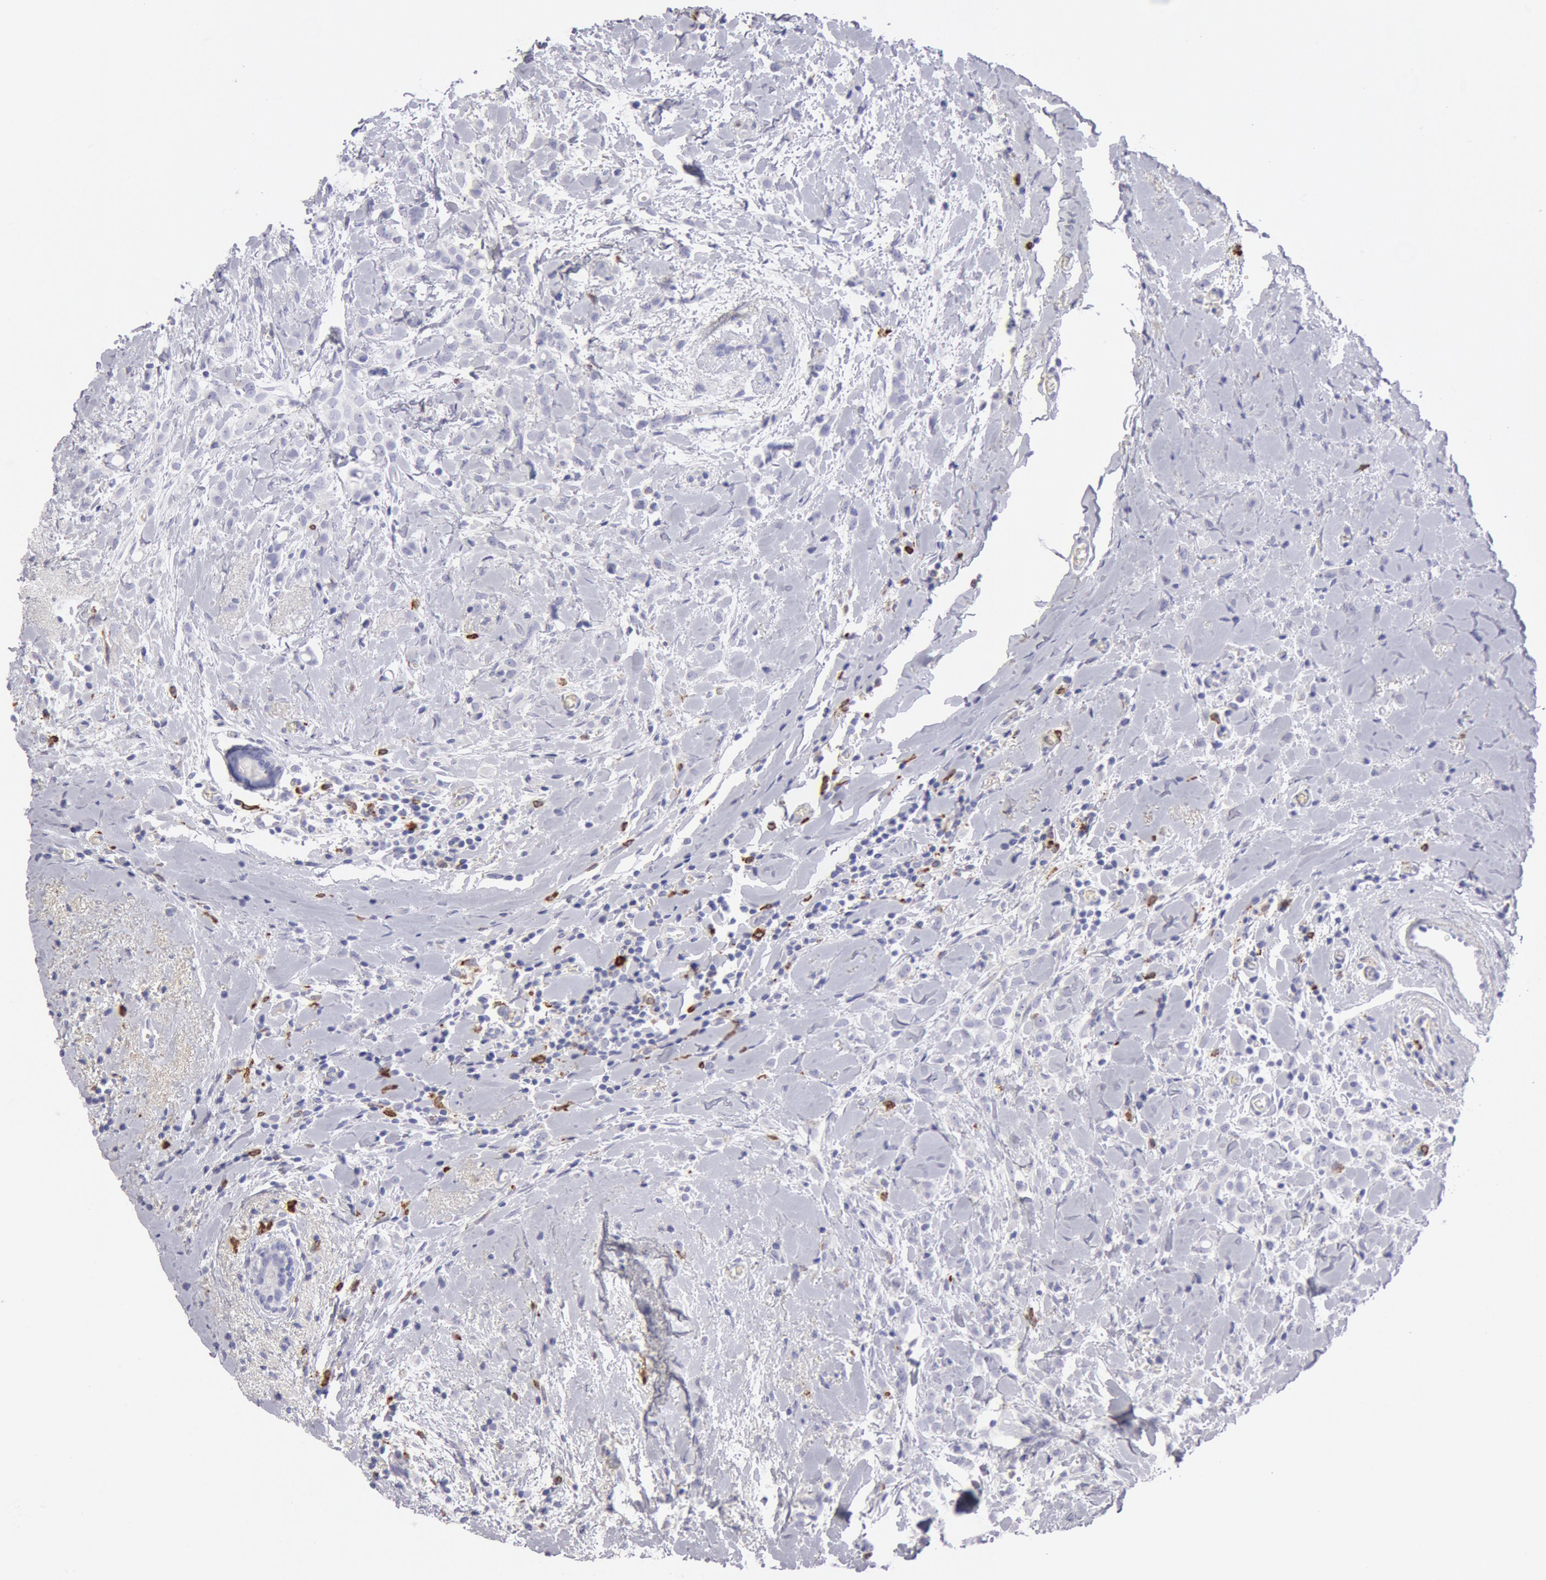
{"staining": {"intensity": "negative", "quantity": "none", "location": "none"}, "tissue": "breast cancer", "cell_type": "Tumor cells", "image_type": "cancer", "snomed": [{"axis": "morphology", "description": "Lobular carcinoma"}, {"axis": "topography", "description": "Breast"}], "caption": "The image displays no staining of tumor cells in breast lobular carcinoma.", "gene": "FCN1", "patient": {"sex": "female", "age": 57}}